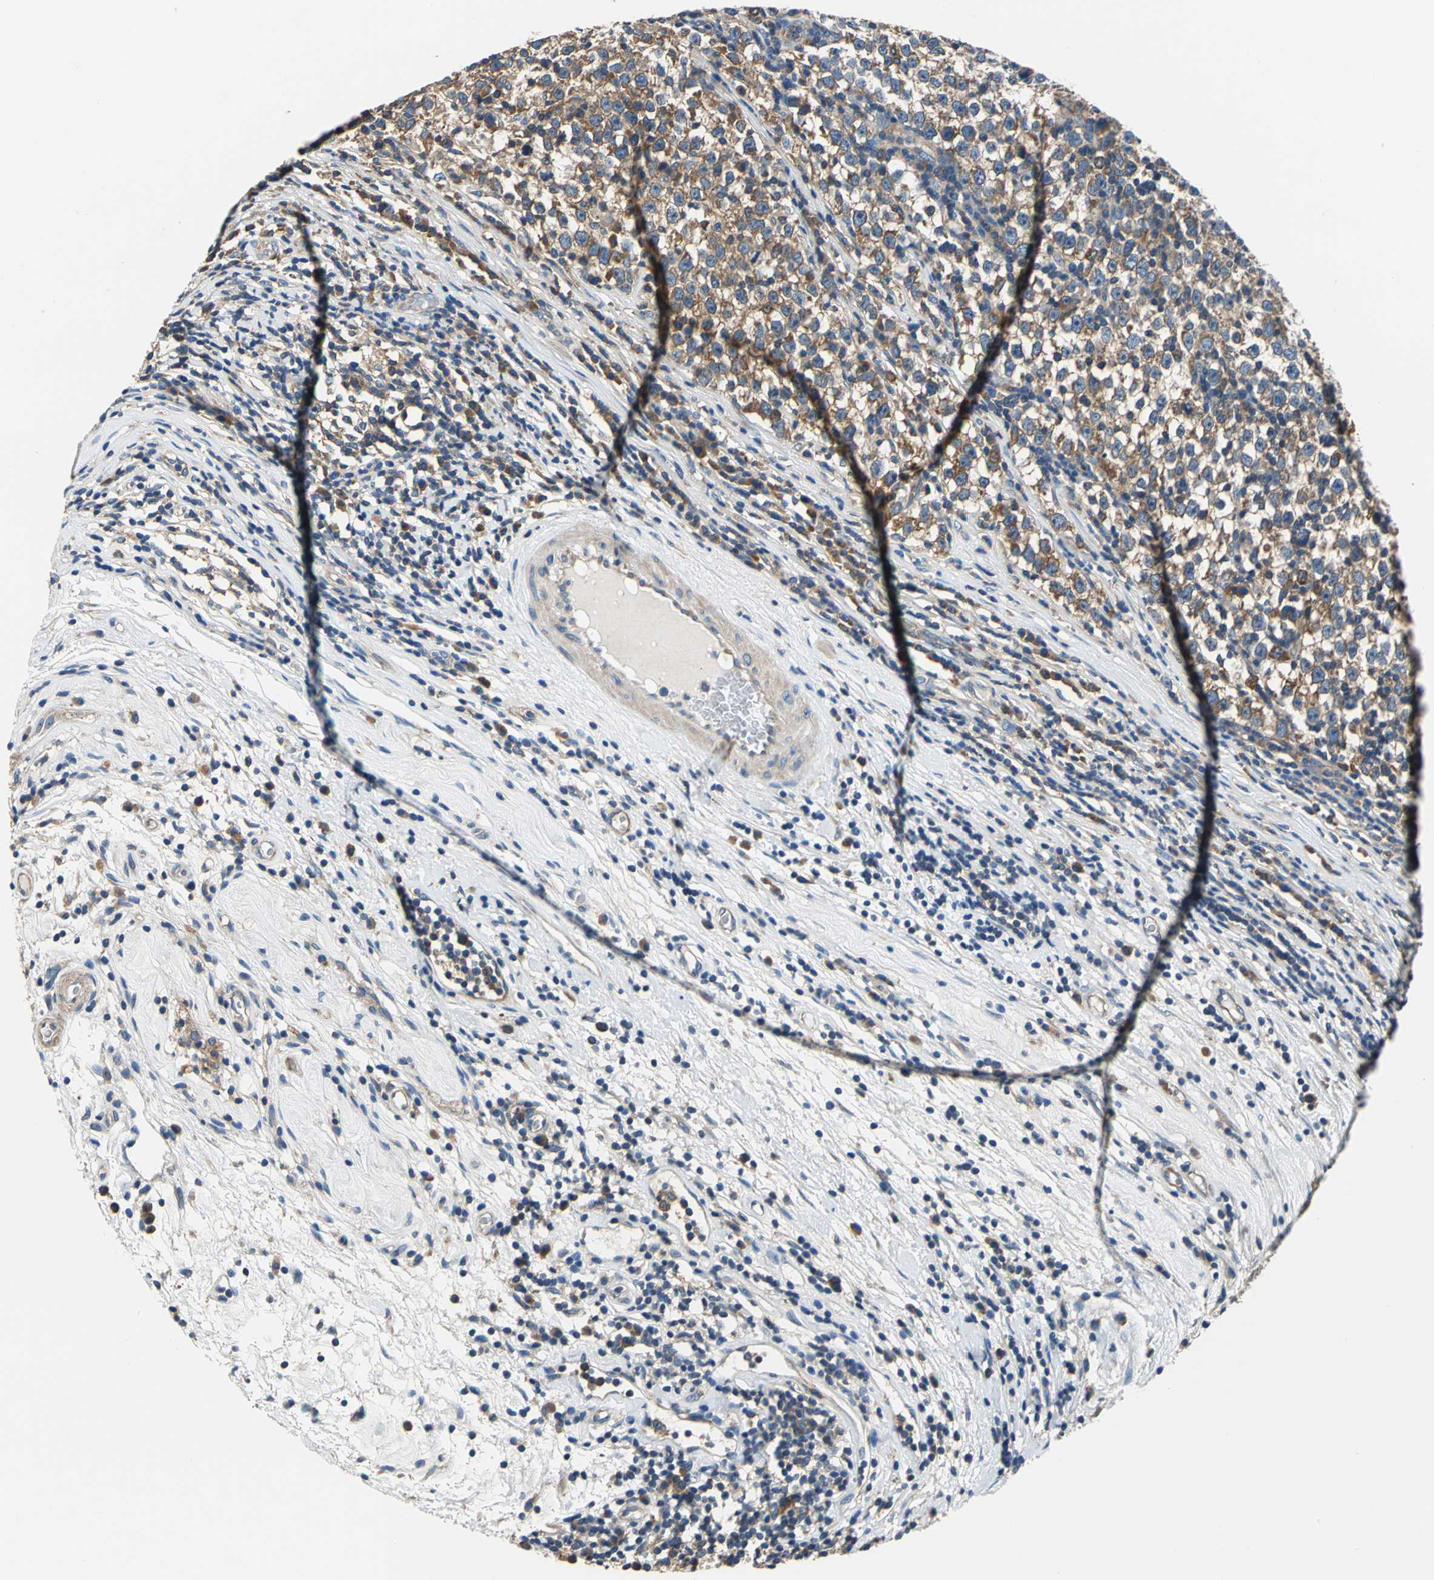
{"staining": {"intensity": "moderate", "quantity": ">75%", "location": "cytoplasmic/membranous"}, "tissue": "testis cancer", "cell_type": "Tumor cells", "image_type": "cancer", "snomed": [{"axis": "morphology", "description": "Seminoma, NOS"}, {"axis": "topography", "description": "Testis"}], "caption": "Testis seminoma was stained to show a protein in brown. There is medium levels of moderate cytoplasmic/membranous staining in approximately >75% of tumor cells.", "gene": "DDX3Y", "patient": {"sex": "male", "age": 43}}